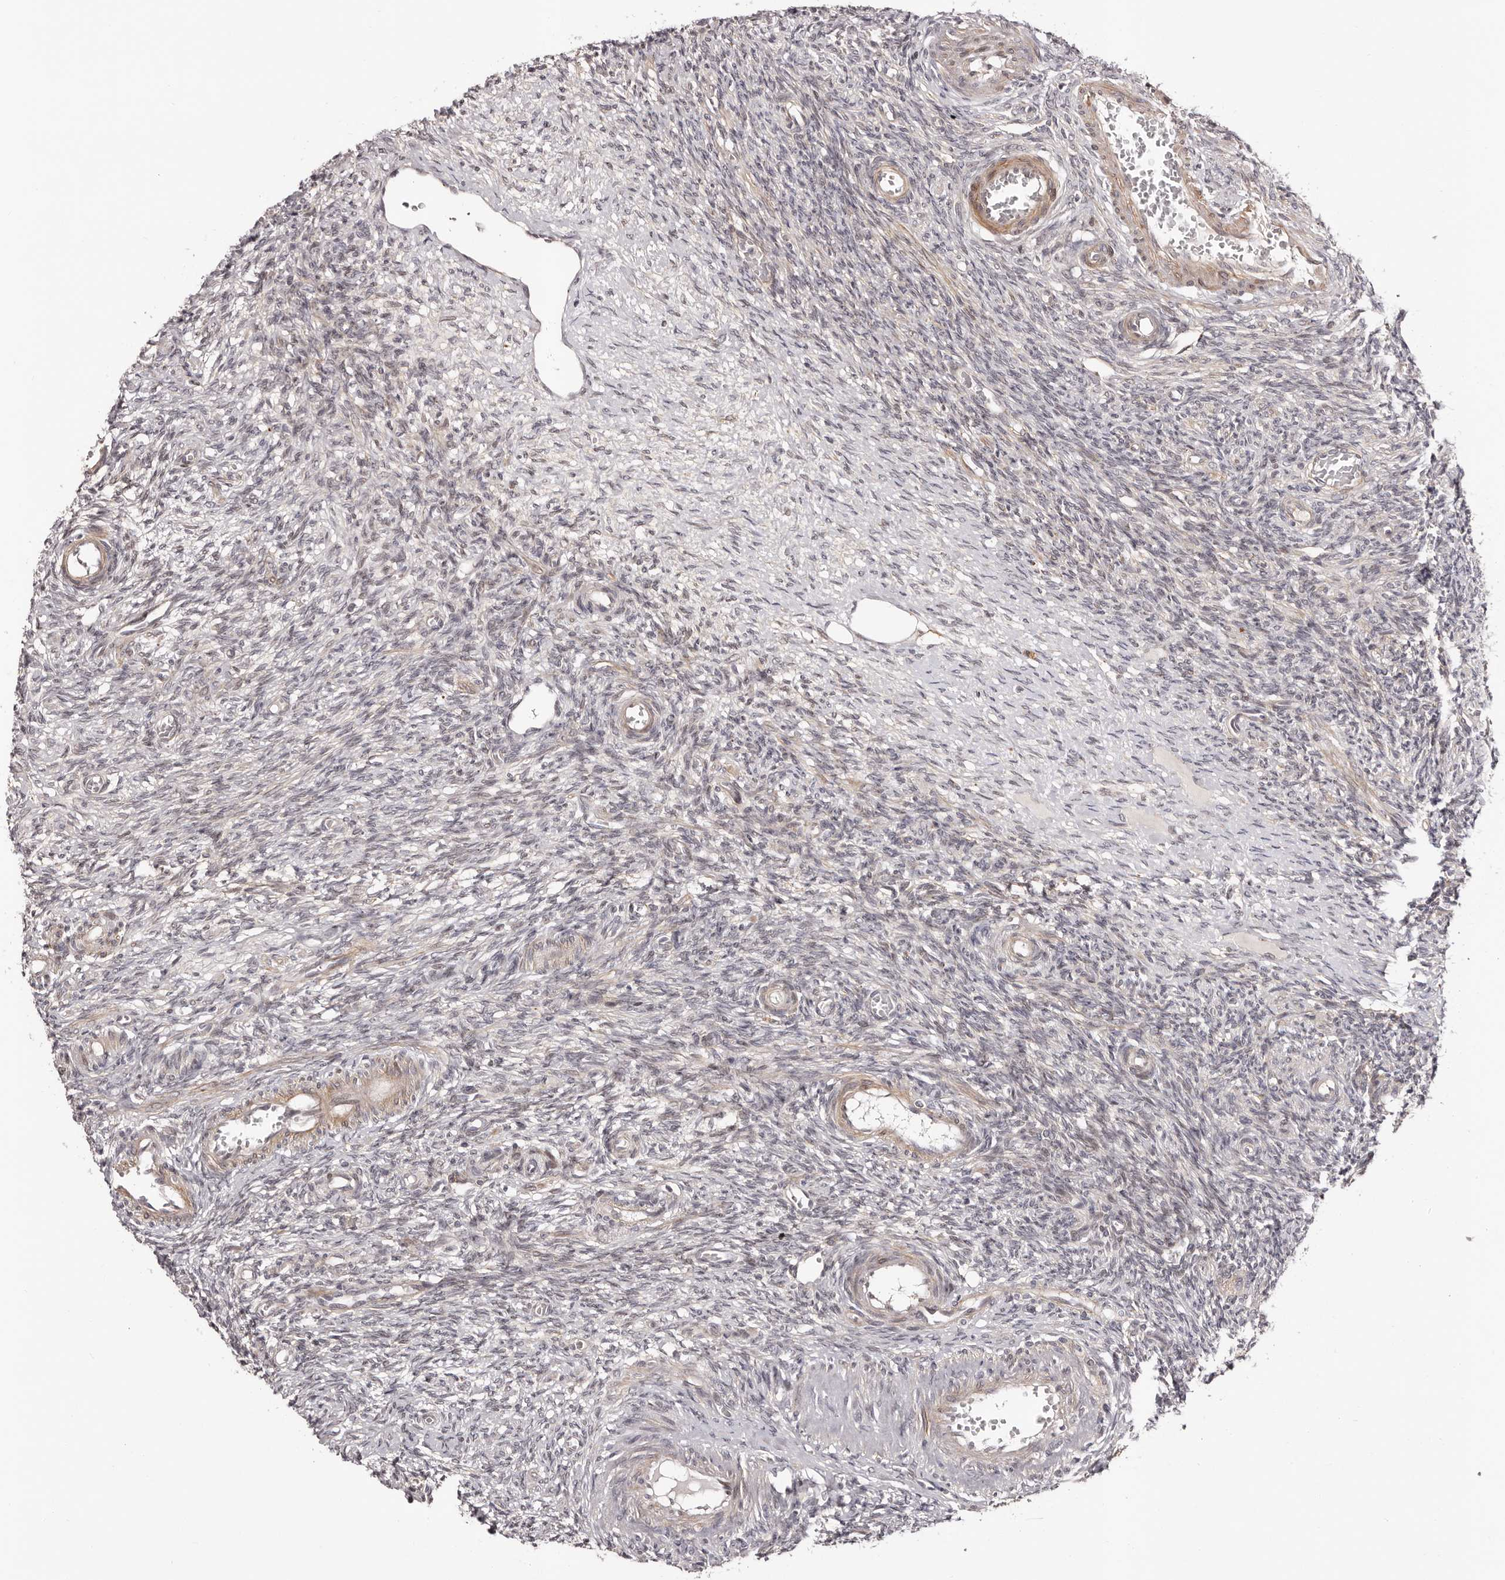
{"staining": {"intensity": "moderate", "quantity": ">75%", "location": "cytoplasmic/membranous"}, "tissue": "ovary", "cell_type": "Follicle cells", "image_type": "normal", "snomed": [{"axis": "morphology", "description": "Normal tissue, NOS"}, {"axis": "topography", "description": "Ovary"}], "caption": "An IHC image of unremarkable tissue is shown. Protein staining in brown shows moderate cytoplasmic/membranous positivity in ovary within follicle cells.", "gene": "MICAL2", "patient": {"sex": "female", "age": 27}}